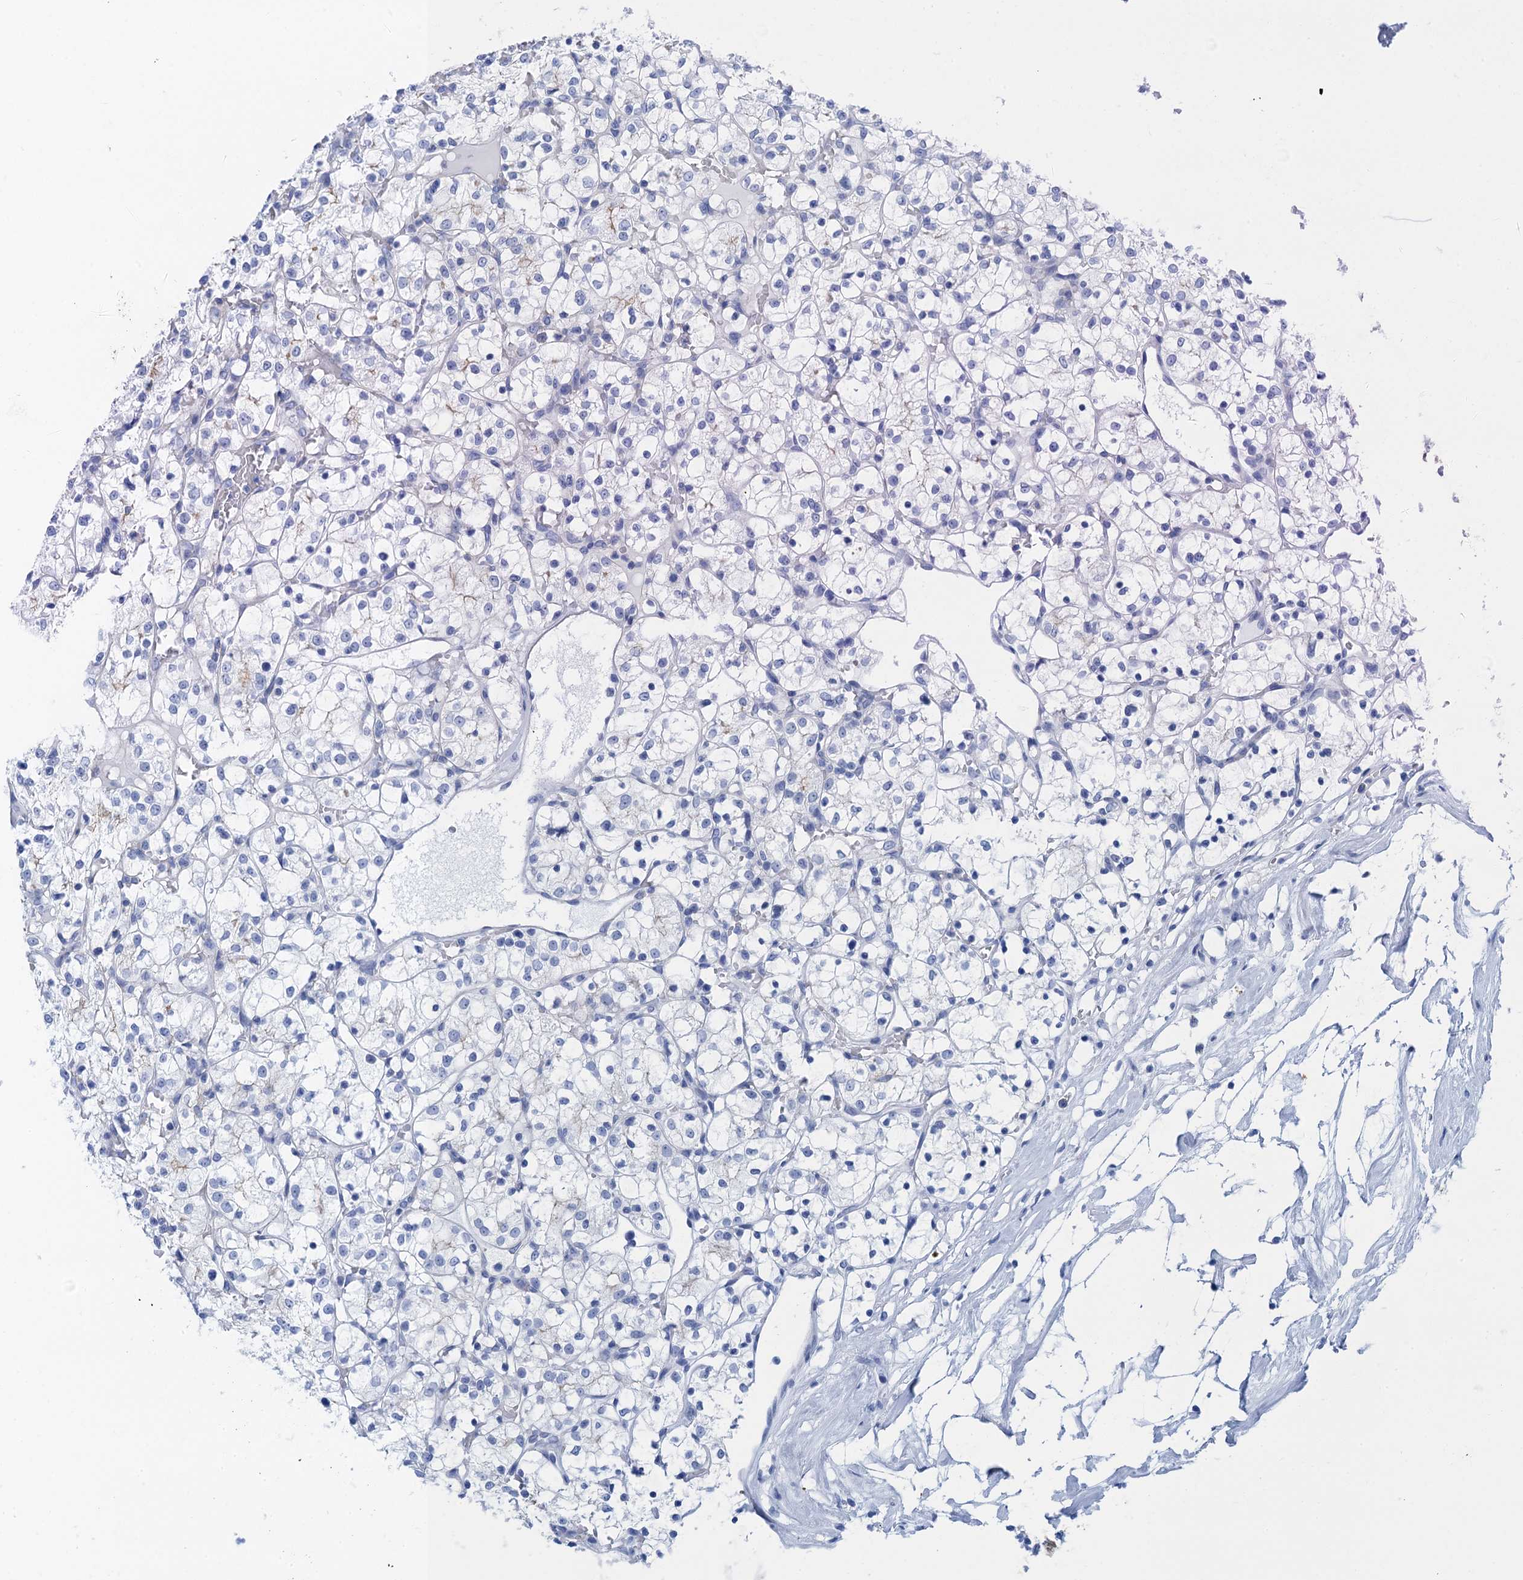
{"staining": {"intensity": "negative", "quantity": "none", "location": "none"}, "tissue": "renal cancer", "cell_type": "Tumor cells", "image_type": "cancer", "snomed": [{"axis": "morphology", "description": "Adenocarcinoma, NOS"}, {"axis": "topography", "description": "Kidney"}], "caption": "Immunohistochemical staining of adenocarcinoma (renal) exhibits no significant staining in tumor cells.", "gene": "CALML5", "patient": {"sex": "female", "age": 69}}